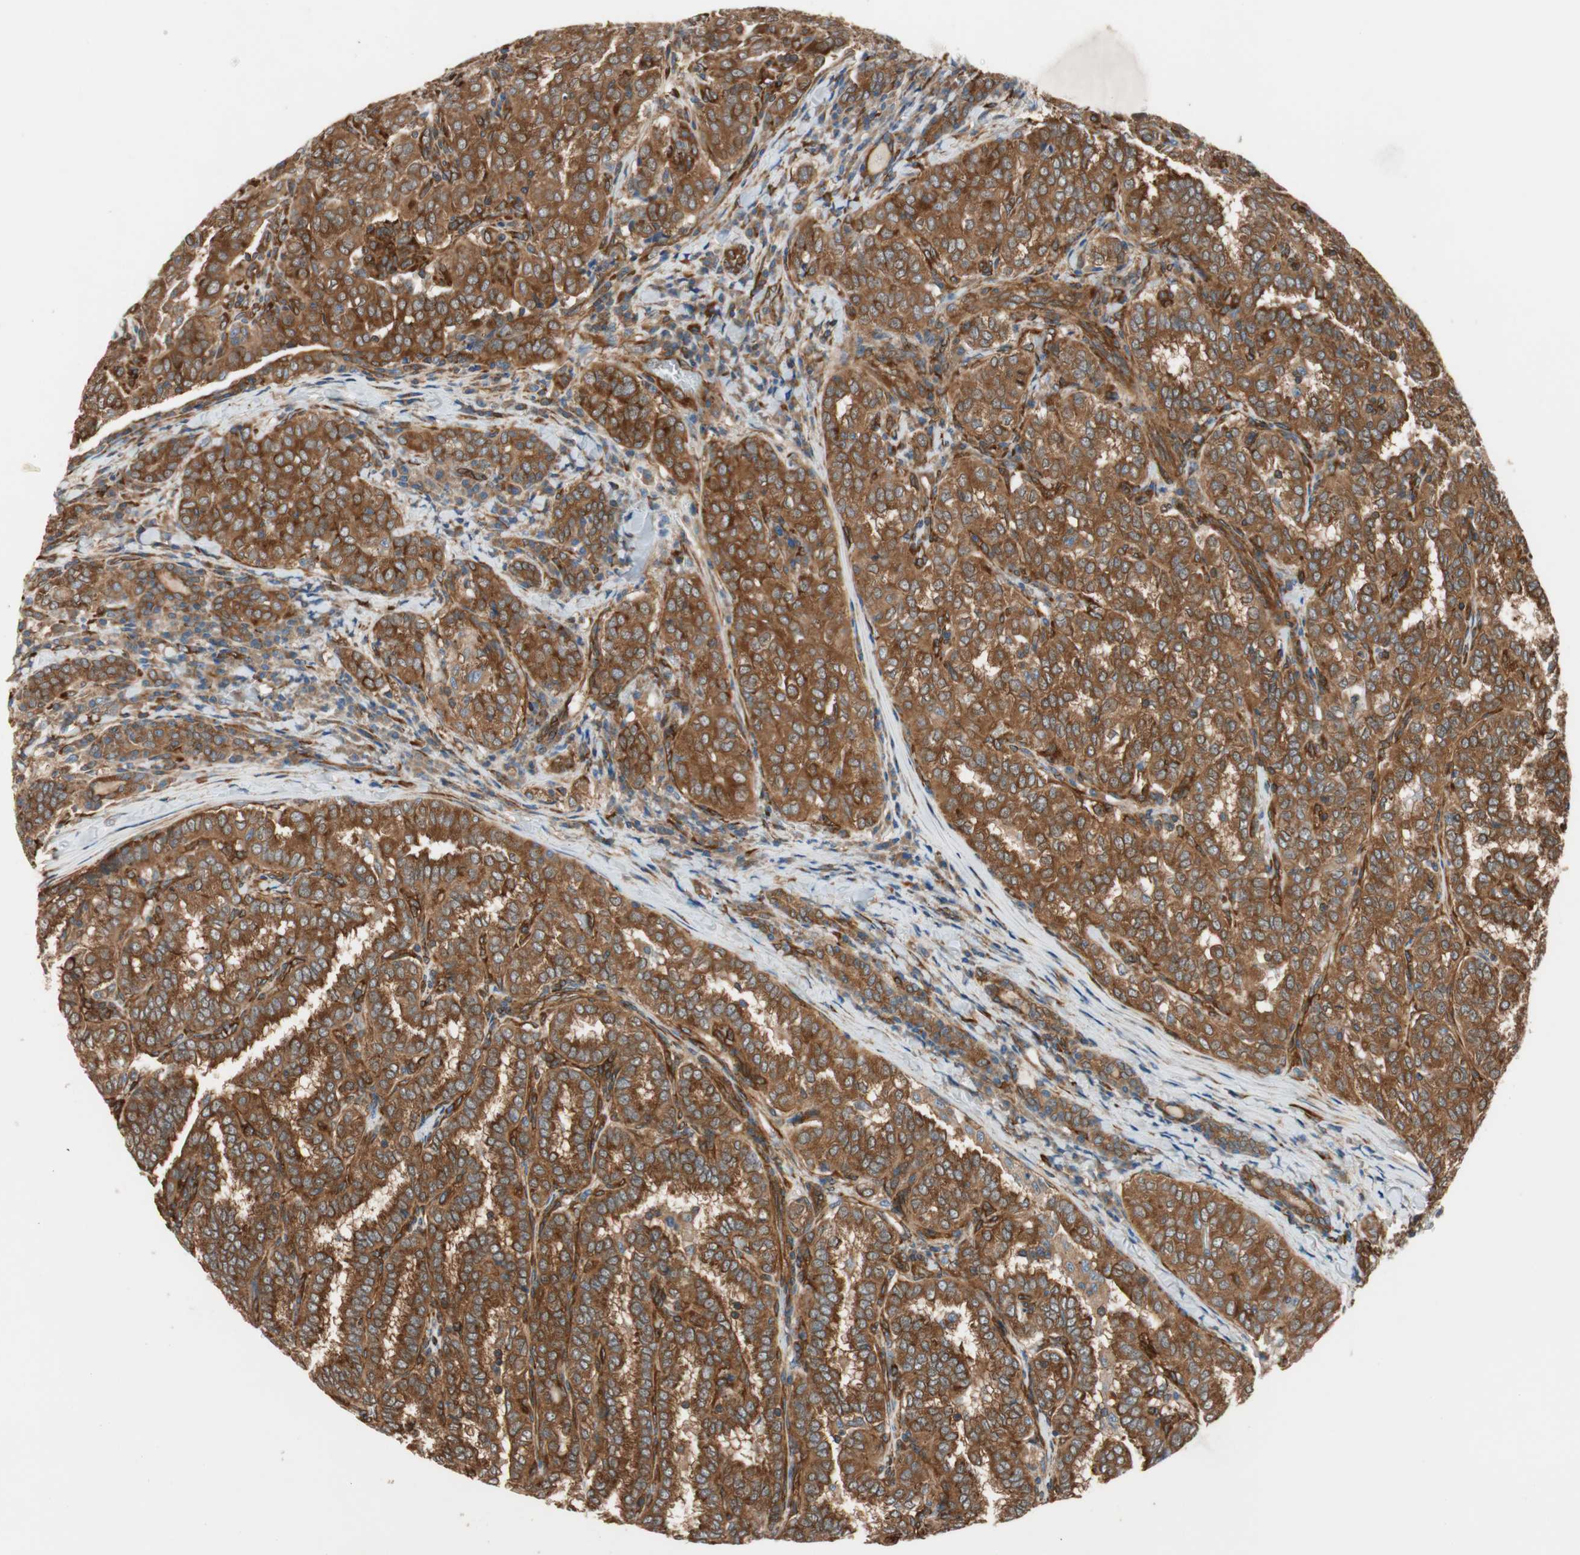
{"staining": {"intensity": "strong", "quantity": ">75%", "location": "cytoplasmic/membranous"}, "tissue": "thyroid cancer", "cell_type": "Tumor cells", "image_type": "cancer", "snomed": [{"axis": "morphology", "description": "Papillary adenocarcinoma, NOS"}, {"axis": "topography", "description": "Thyroid gland"}], "caption": "Immunohistochemistry (IHC) (DAB (3,3'-diaminobenzidine)) staining of human thyroid papillary adenocarcinoma exhibits strong cytoplasmic/membranous protein staining in about >75% of tumor cells. (DAB (3,3'-diaminobenzidine) IHC with brightfield microscopy, high magnification).", "gene": "WASL", "patient": {"sex": "female", "age": 30}}